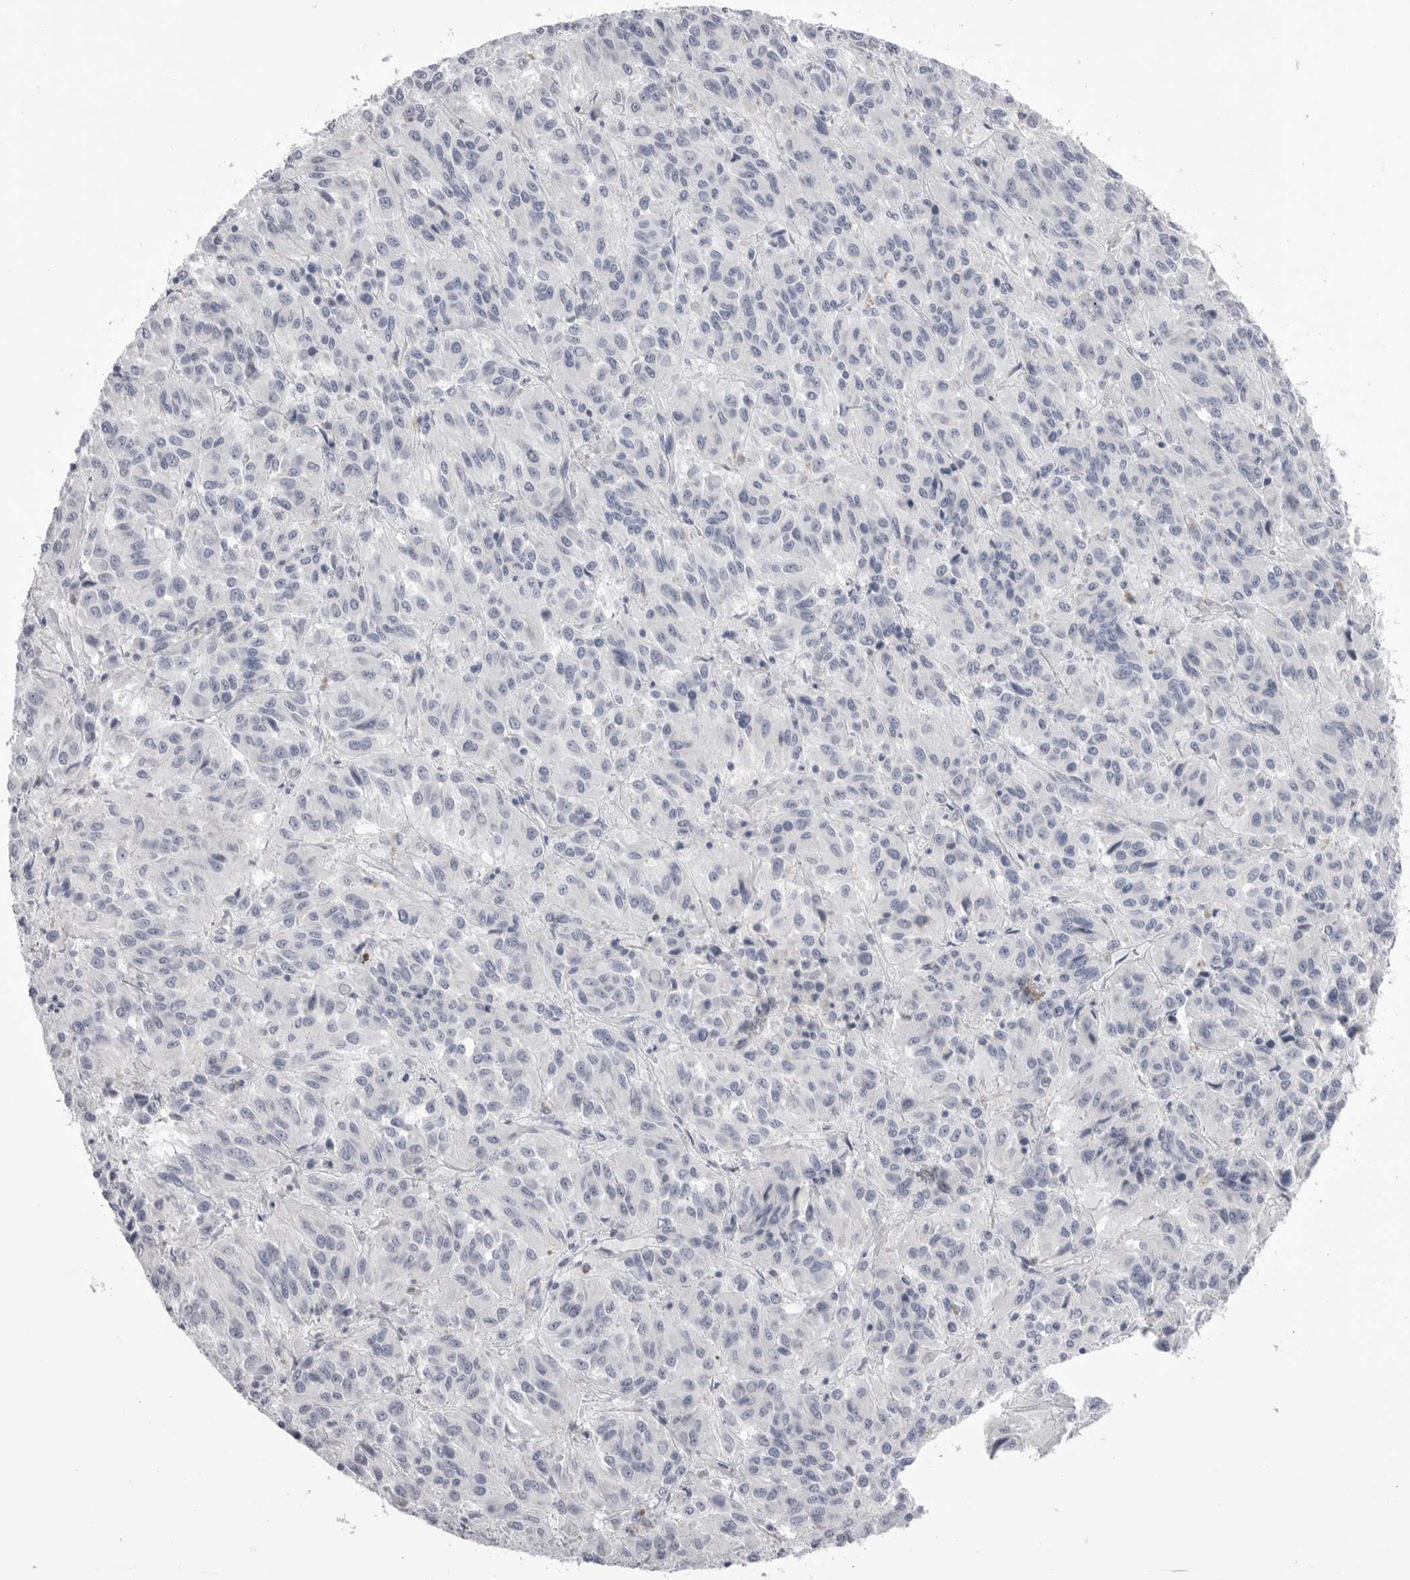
{"staining": {"intensity": "negative", "quantity": "none", "location": "none"}, "tissue": "melanoma", "cell_type": "Tumor cells", "image_type": "cancer", "snomed": [{"axis": "morphology", "description": "Malignant melanoma, Metastatic site"}, {"axis": "topography", "description": "Lung"}], "caption": "Immunohistochemical staining of melanoma exhibits no significant expression in tumor cells.", "gene": "CPB1", "patient": {"sex": "male", "age": 64}}